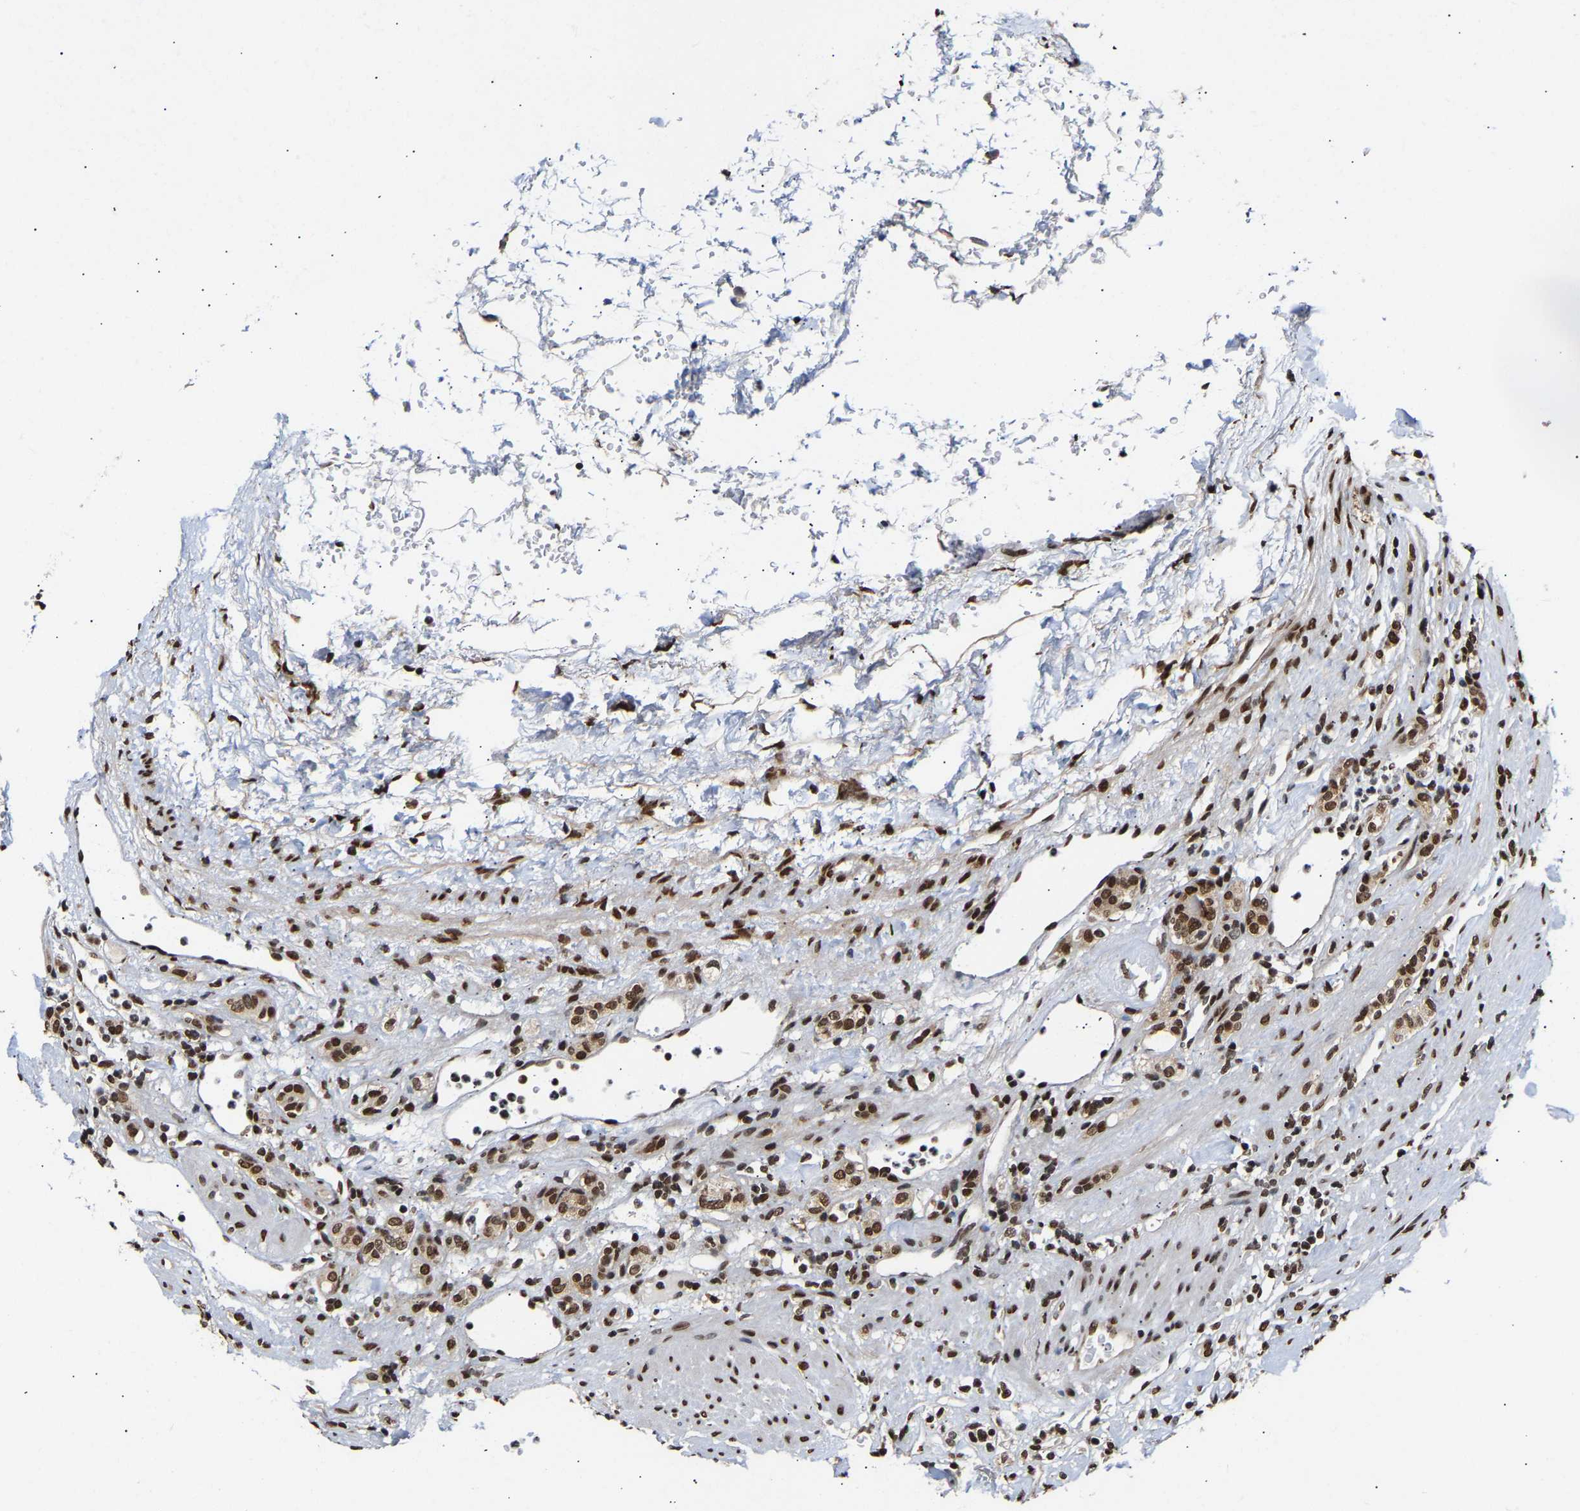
{"staining": {"intensity": "strong", "quantity": ">75%", "location": "nuclear"}, "tissue": "renal cancer", "cell_type": "Tumor cells", "image_type": "cancer", "snomed": [{"axis": "morphology", "description": "Normal tissue, NOS"}, {"axis": "morphology", "description": "Adenocarcinoma, NOS"}, {"axis": "topography", "description": "Kidney"}], "caption": "Protein staining shows strong nuclear positivity in about >75% of tumor cells in renal adenocarcinoma.", "gene": "PSIP1", "patient": {"sex": "female", "age": 72}}